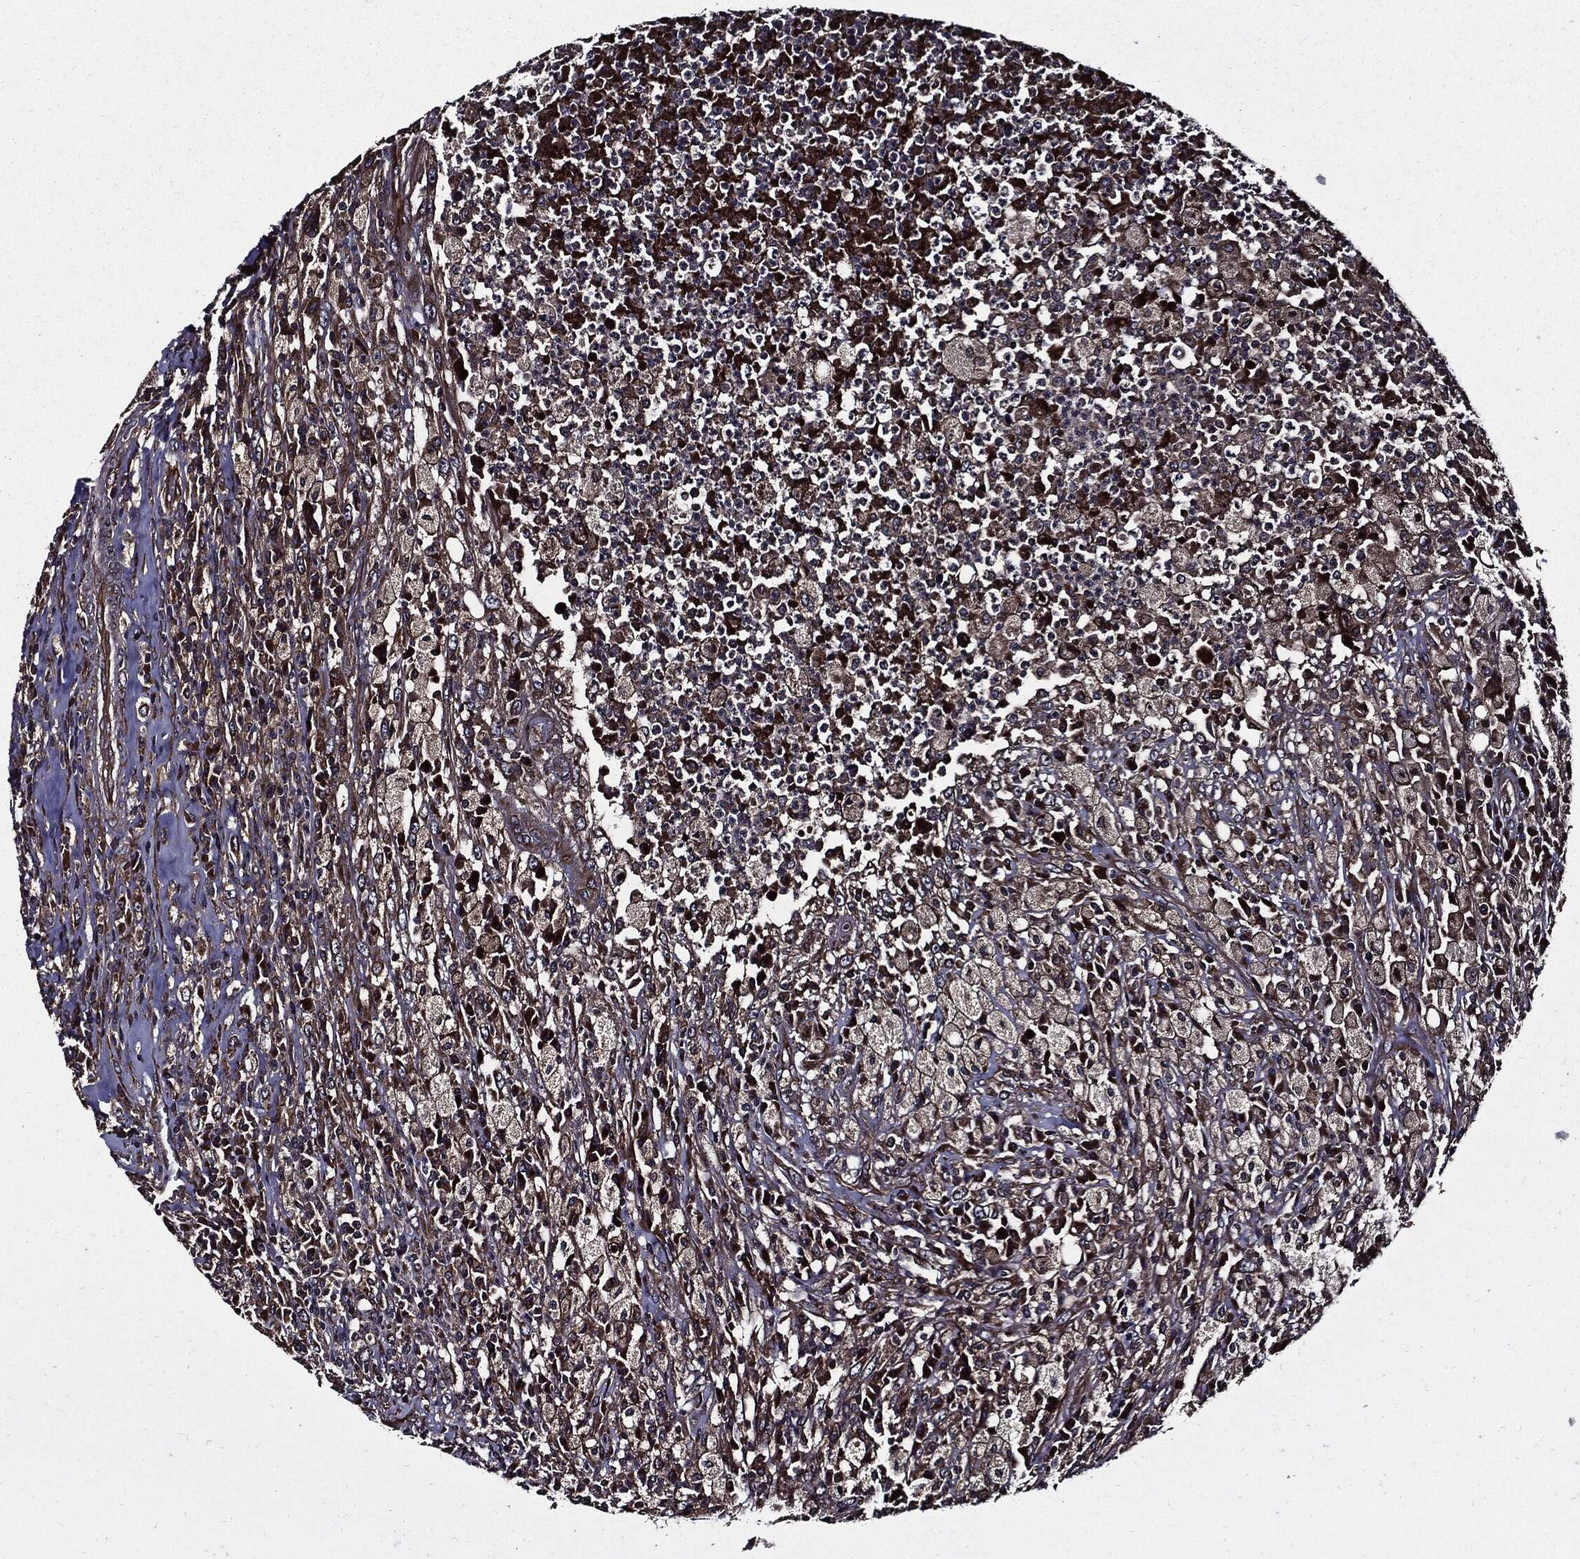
{"staining": {"intensity": "moderate", "quantity": "25%-75%", "location": "cytoplasmic/membranous"}, "tissue": "testis cancer", "cell_type": "Tumor cells", "image_type": "cancer", "snomed": [{"axis": "morphology", "description": "Necrosis, NOS"}, {"axis": "morphology", "description": "Carcinoma, Embryonal, NOS"}, {"axis": "topography", "description": "Testis"}], "caption": "Approximately 25%-75% of tumor cells in embryonal carcinoma (testis) display moderate cytoplasmic/membranous protein positivity as visualized by brown immunohistochemical staining.", "gene": "HTT", "patient": {"sex": "male", "age": 19}}